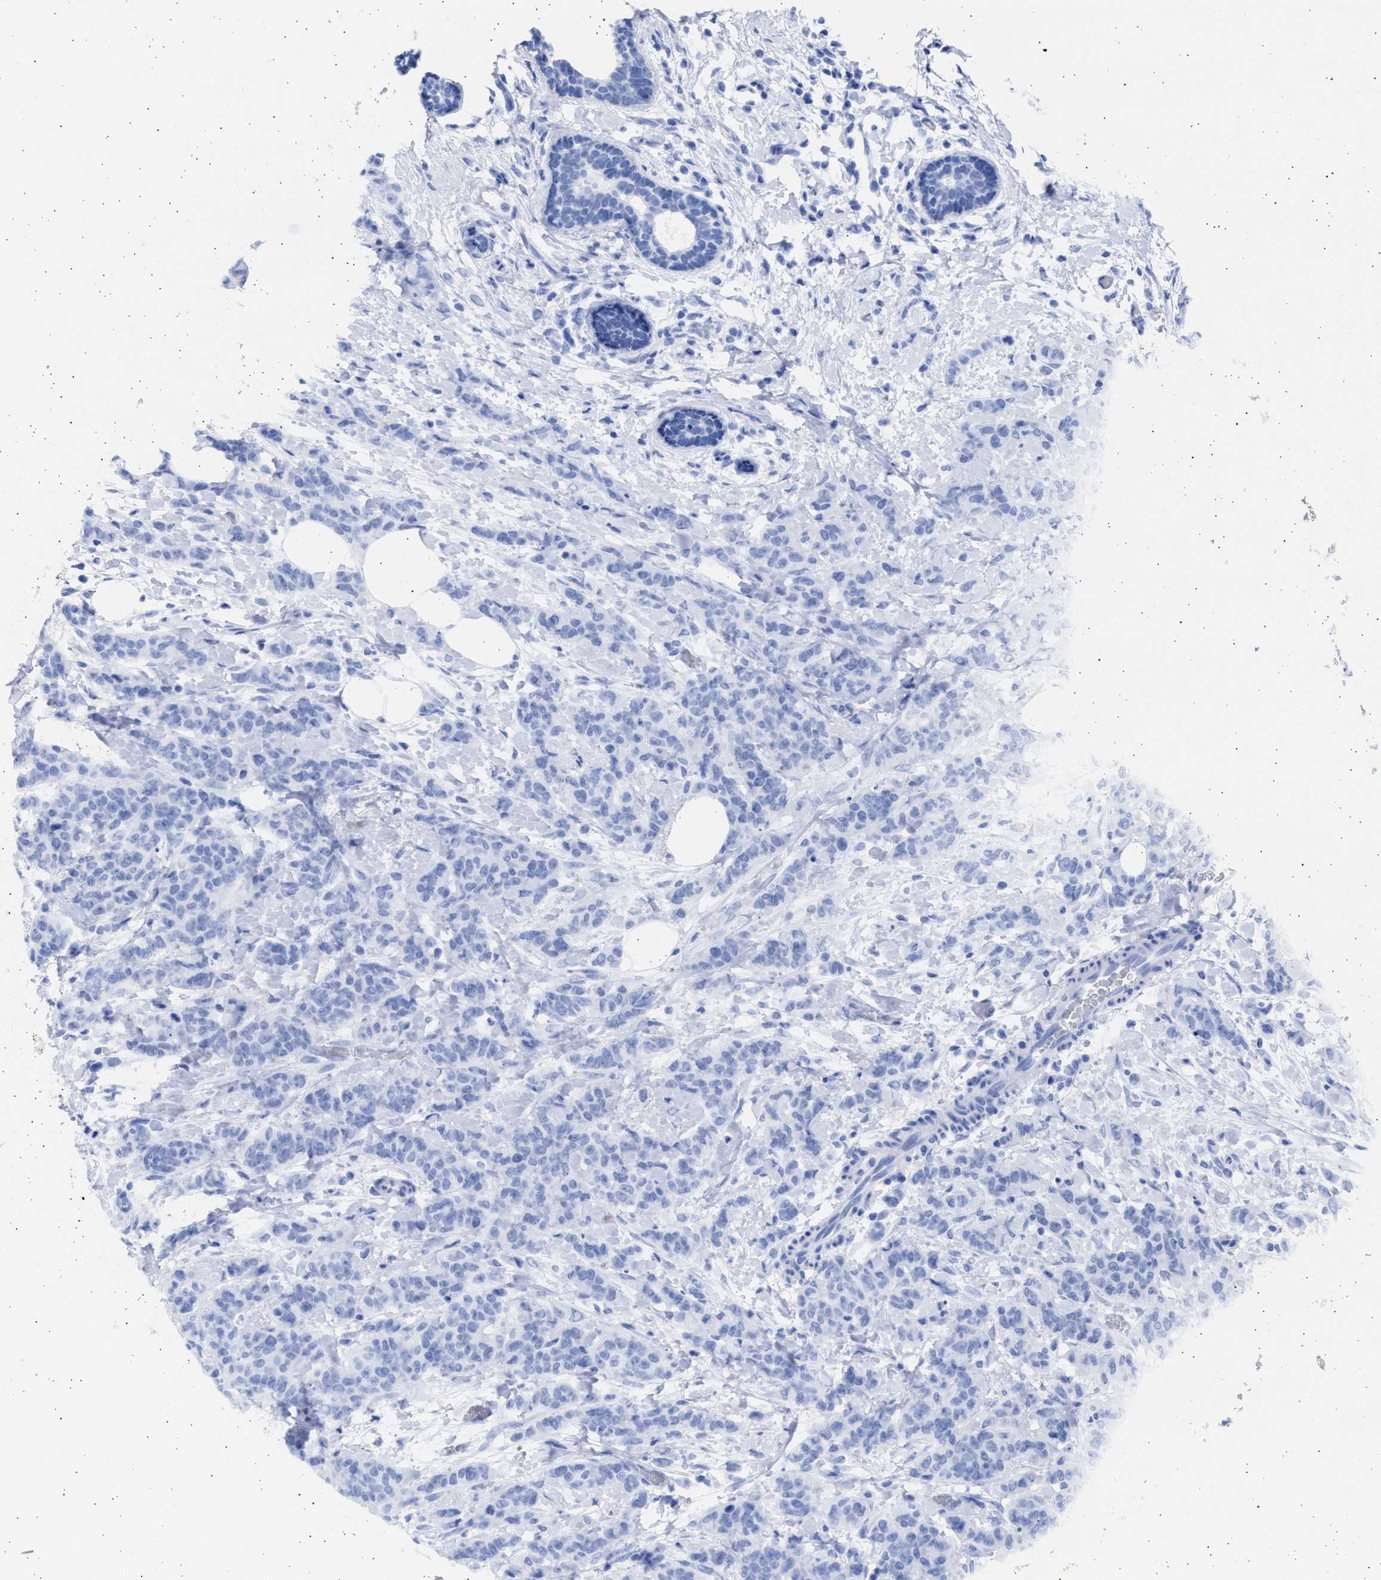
{"staining": {"intensity": "negative", "quantity": "none", "location": "none"}, "tissue": "breast cancer", "cell_type": "Tumor cells", "image_type": "cancer", "snomed": [{"axis": "morphology", "description": "Normal tissue, NOS"}, {"axis": "morphology", "description": "Duct carcinoma"}, {"axis": "topography", "description": "Breast"}], "caption": "Tumor cells show no significant staining in infiltrating ductal carcinoma (breast).", "gene": "ALDOC", "patient": {"sex": "female", "age": 40}}